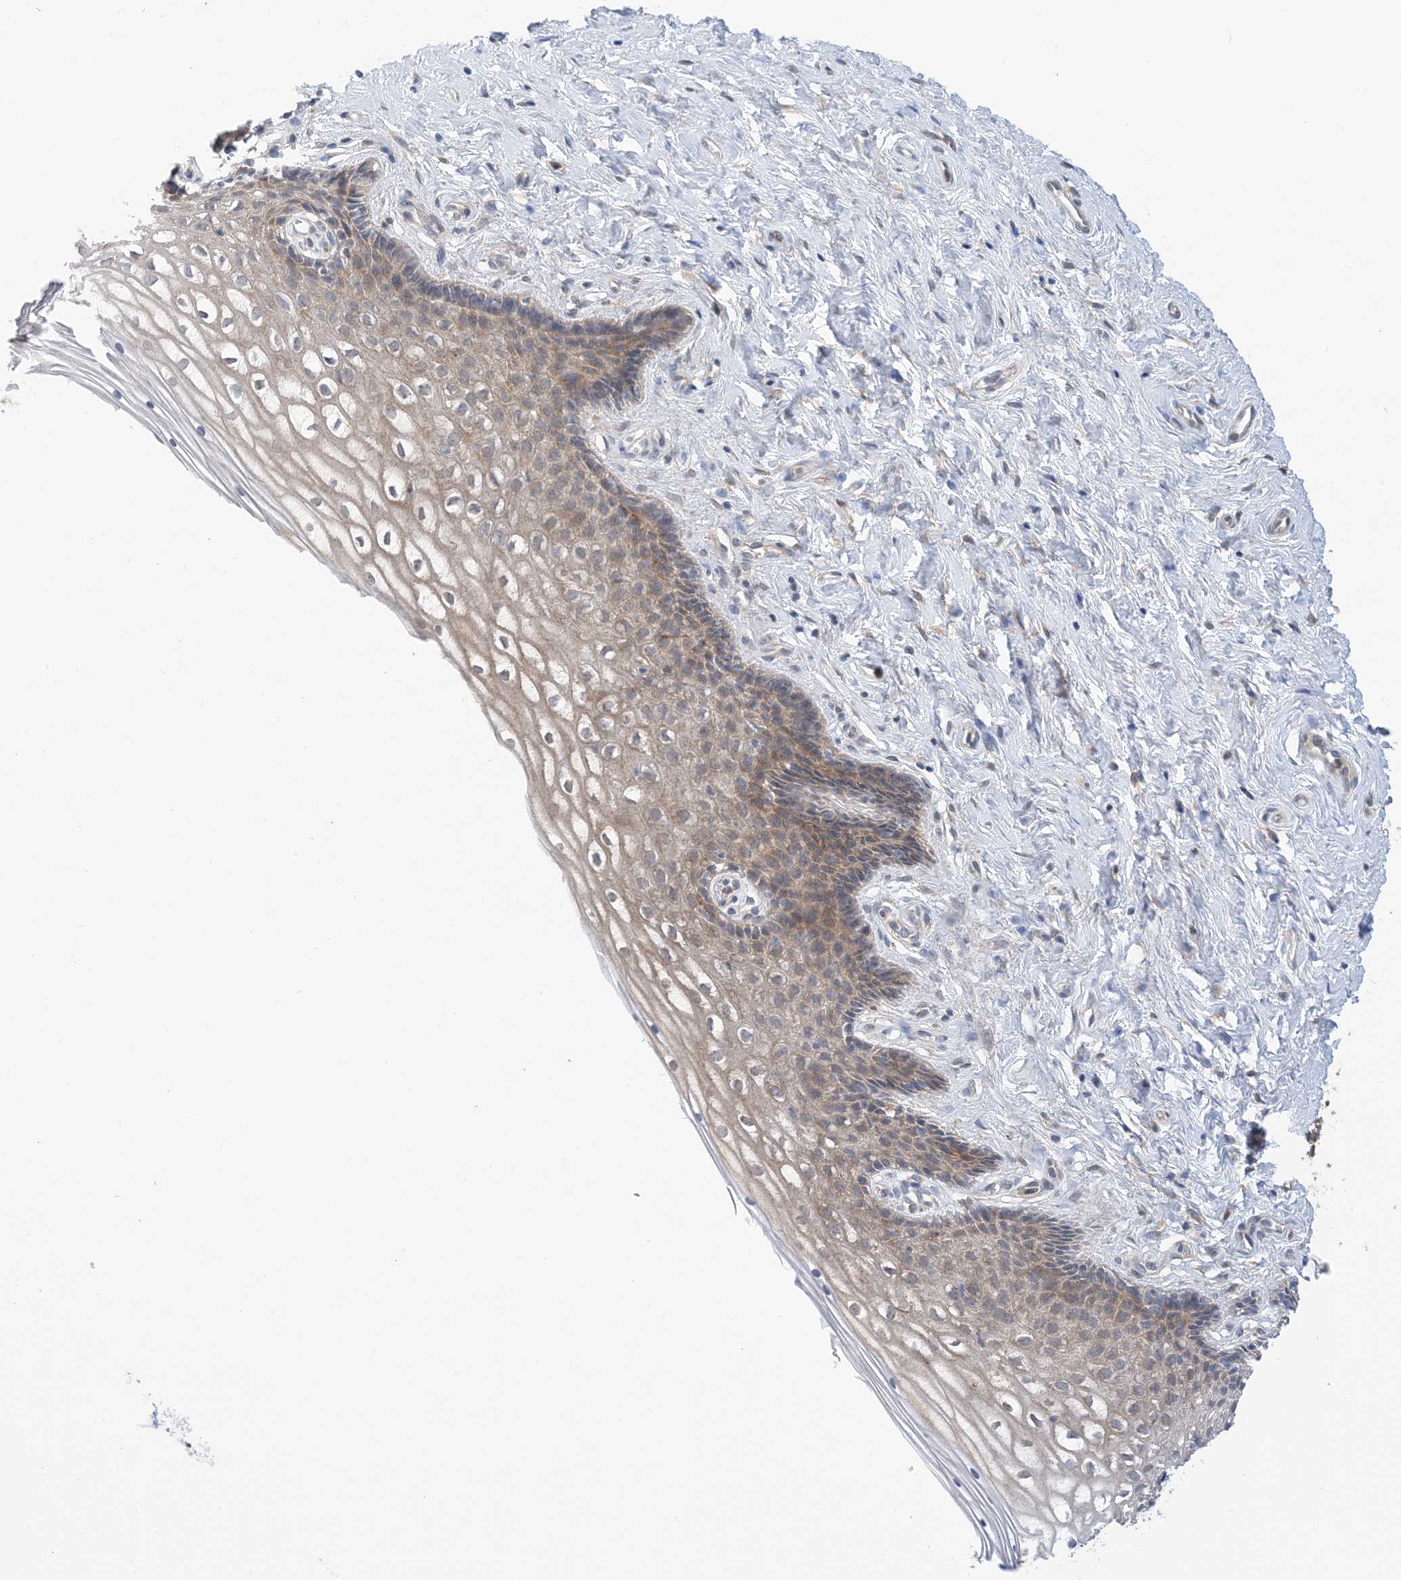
{"staining": {"intensity": "negative", "quantity": "none", "location": "none"}, "tissue": "cervix", "cell_type": "Glandular cells", "image_type": "normal", "snomed": [{"axis": "morphology", "description": "Normal tissue, NOS"}, {"axis": "topography", "description": "Cervix"}], "caption": "Immunohistochemical staining of normal human cervix shows no significant staining in glandular cells.", "gene": "EHBP1", "patient": {"sex": "female", "age": 33}}